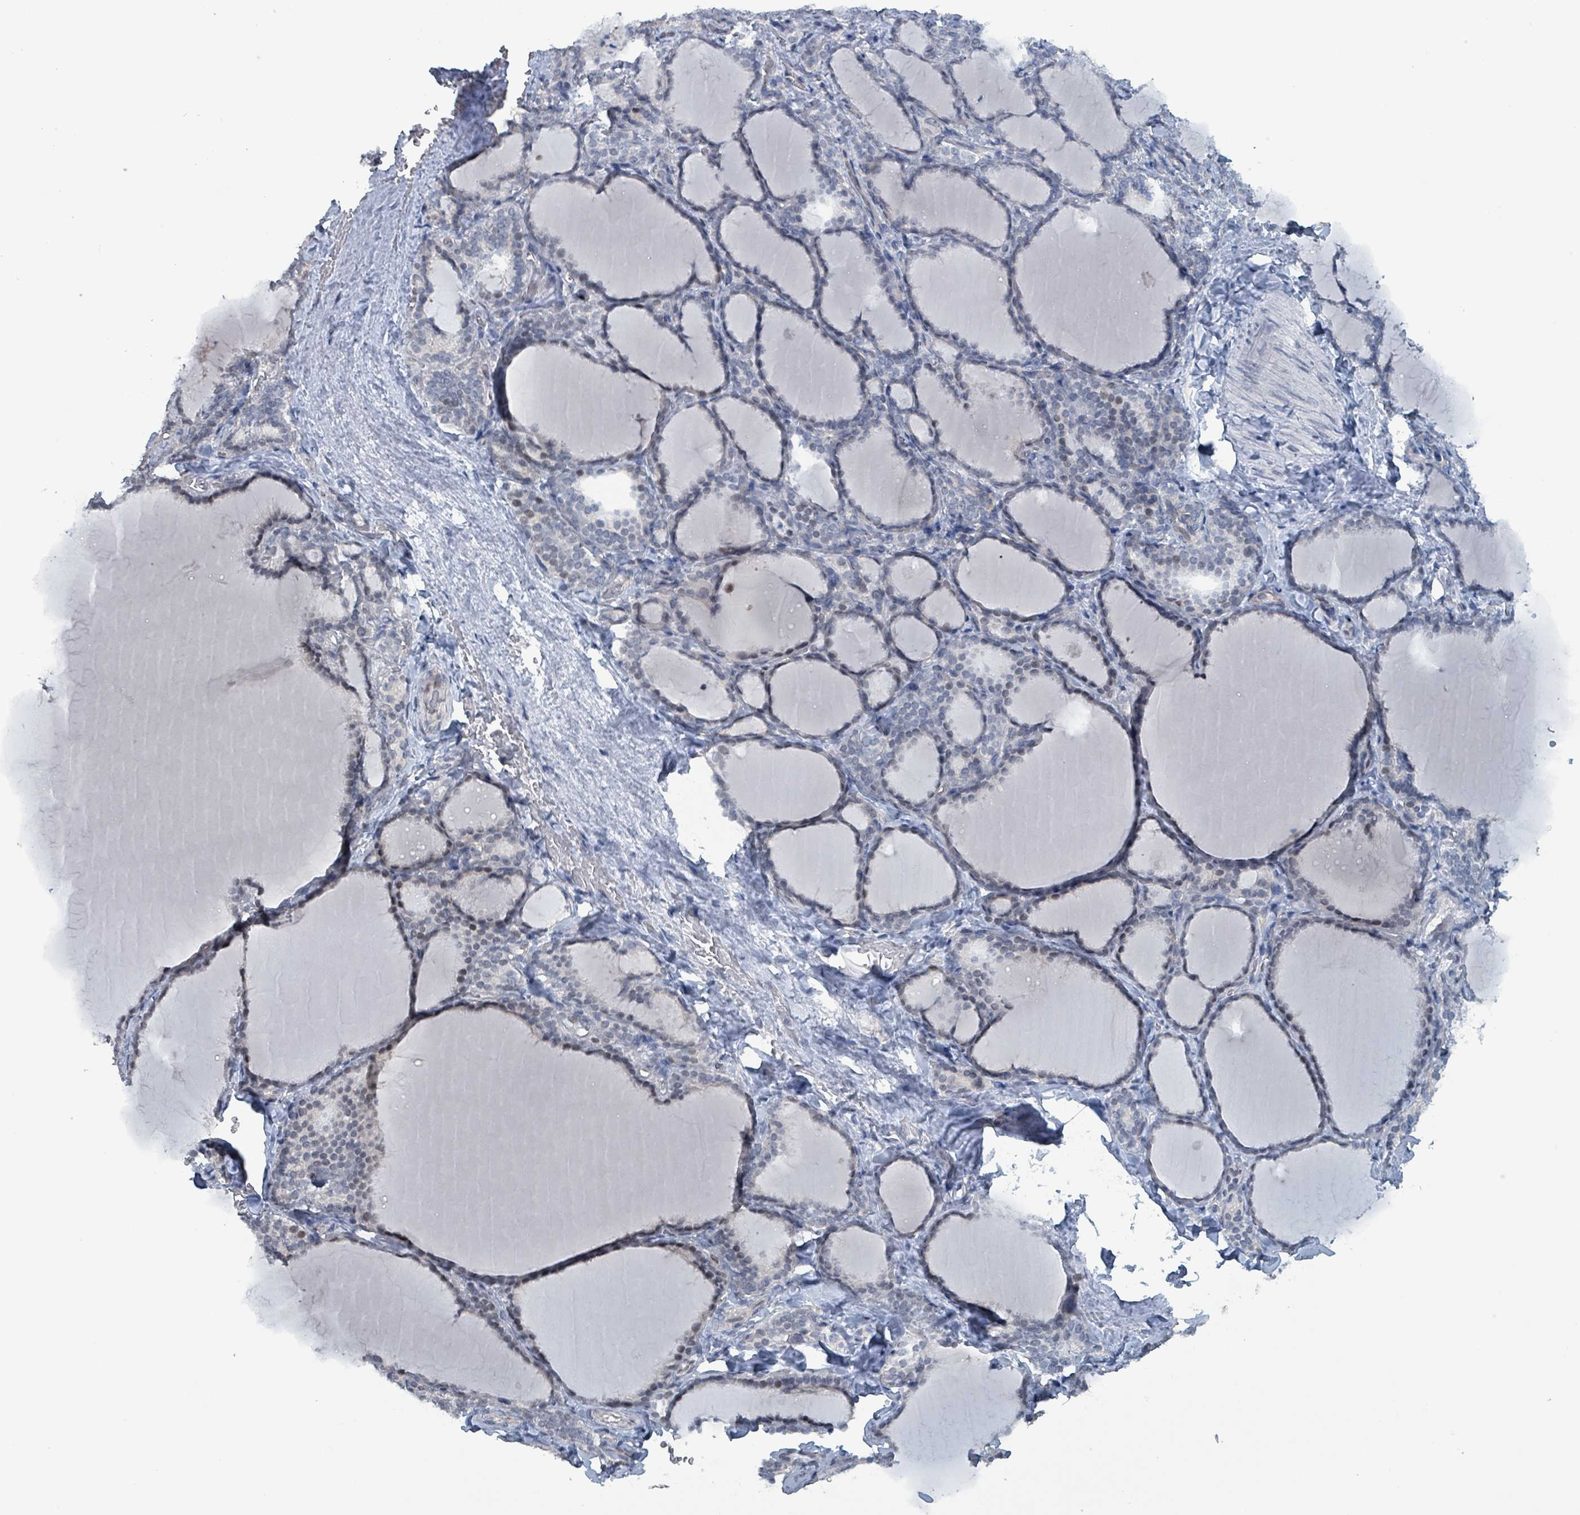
{"staining": {"intensity": "weak", "quantity": "25%-75%", "location": "nuclear"}, "tissue": "thyroid gland", "cell_type": "Glandular cells", "image_type": "normal", "snomed": [{"axis": "morphology", "description": "Normal tissue, NOS"}, {"axis": "topography", "description": "Thyroid gland"}], "caption": "Glandular cells display weak nuclear expression in approximately 25%-75% of cells in unremarkable thyroid gland.", "gene": "BIVM", "patient": {"sex": "female", "age": 31}}